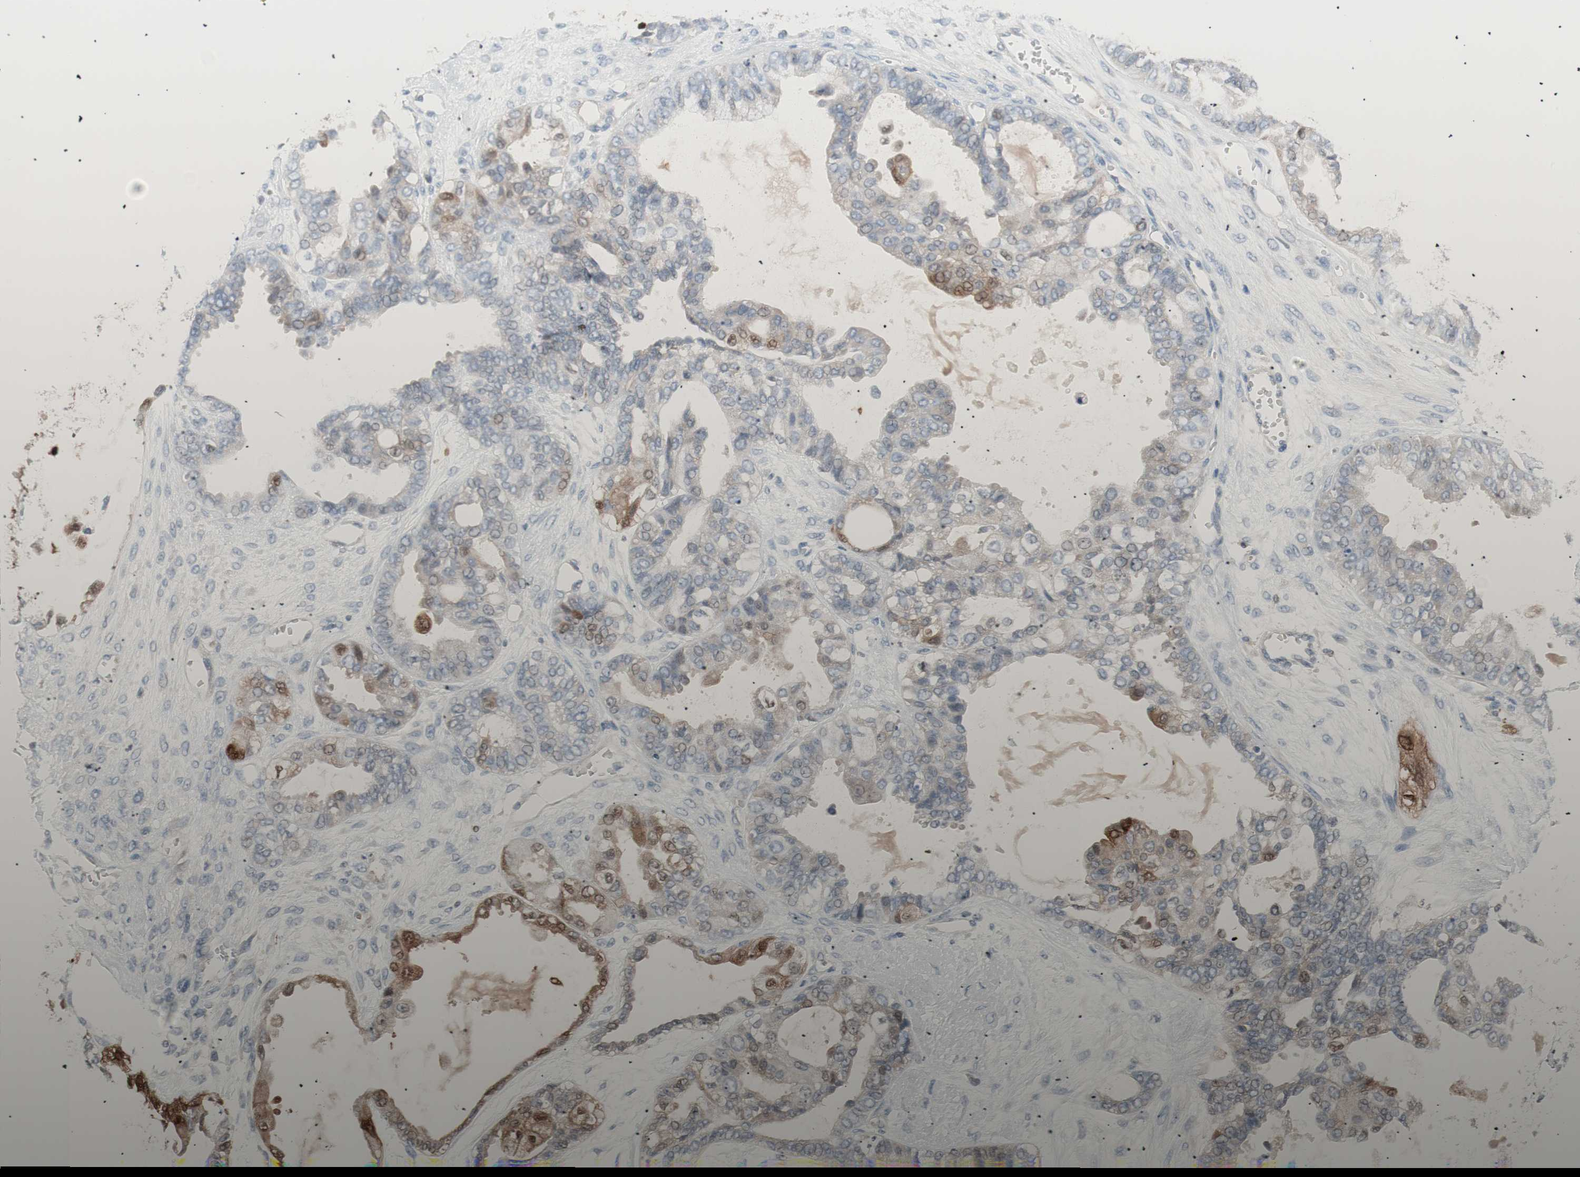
{"staining": {"intensity": "weak", "quantity": "<25%", "location": "cytoplasmic/membranous,nuclear"}, "tissue": "ovarian cancer", "cell_type": "Tumor cells", "image_type": "cancer", "snomed": [{"axis": "morphology", "description": "Carcinoma, NOS"}, {"axis": "morphology", "description": "Carcinoma, endometroid"}, {"axis": "topography", "description": "Ovary"}], "caption": "DAB immunohistochemical staining of human ovarian endometroid carcinoma demonstrates no significant staining in tumor cells.", "gene": "IL18", "patient": {"sex": "female", "age": 50}}